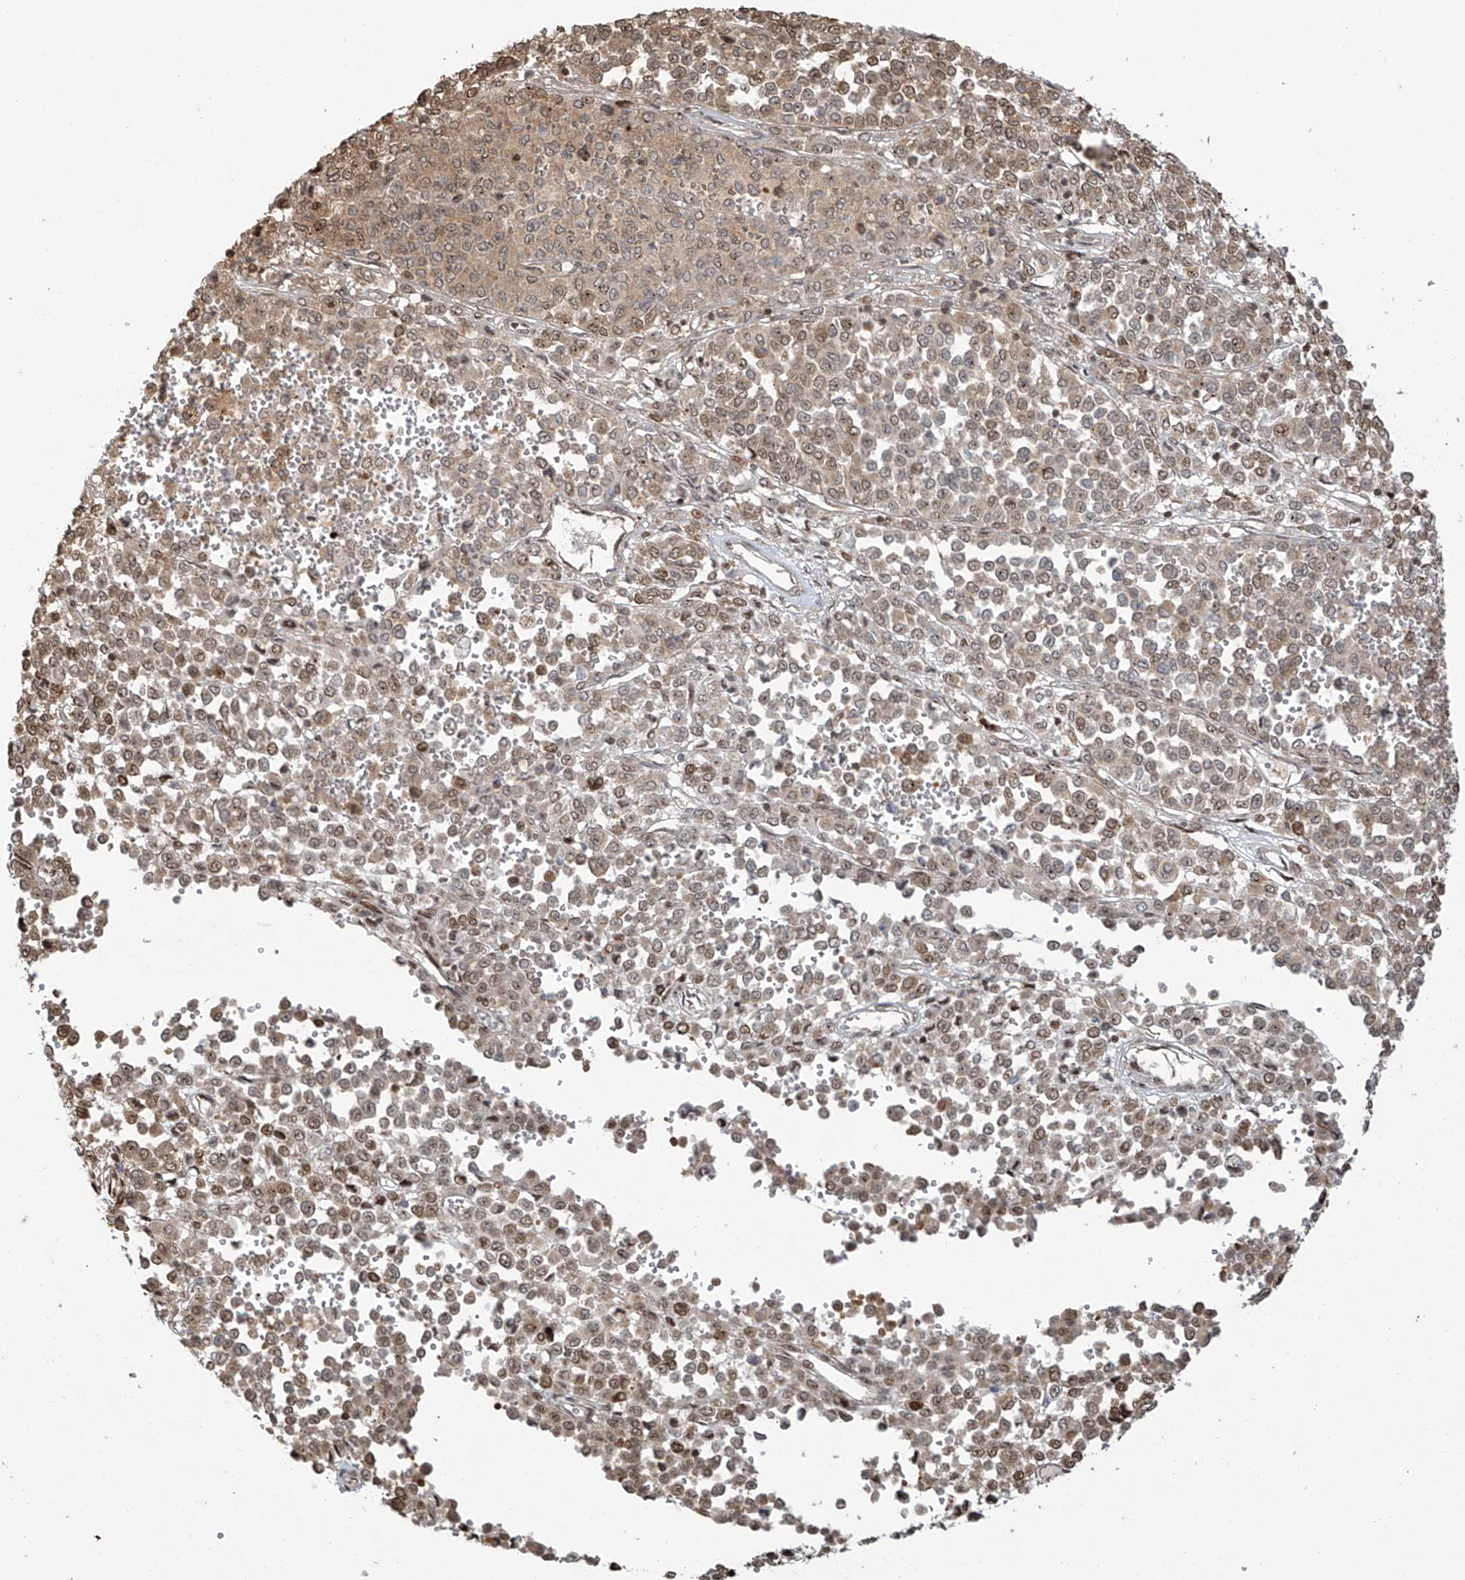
{"staining": {"intensity": "moderate", "quantity": ">75%", "location": "cytoplasmic/membranous,nuclear"}, "tissue": "melanoma", "cell_type": "Tumor cells", "image_type": "cancer", "snomed": [{"axis": "morphology", "description": "Malignant melanoma, Metastatic site"}, {"axis": "topography", "description": "Pancreas"}], "caption": "A medium amount of moderate cytoplasmic/membranous and nuclear staining is identified in about >75% of tumor cells in melanoma tissue.", "gene": "VMP1", "patient": {"sex": "female", "age": 30}}